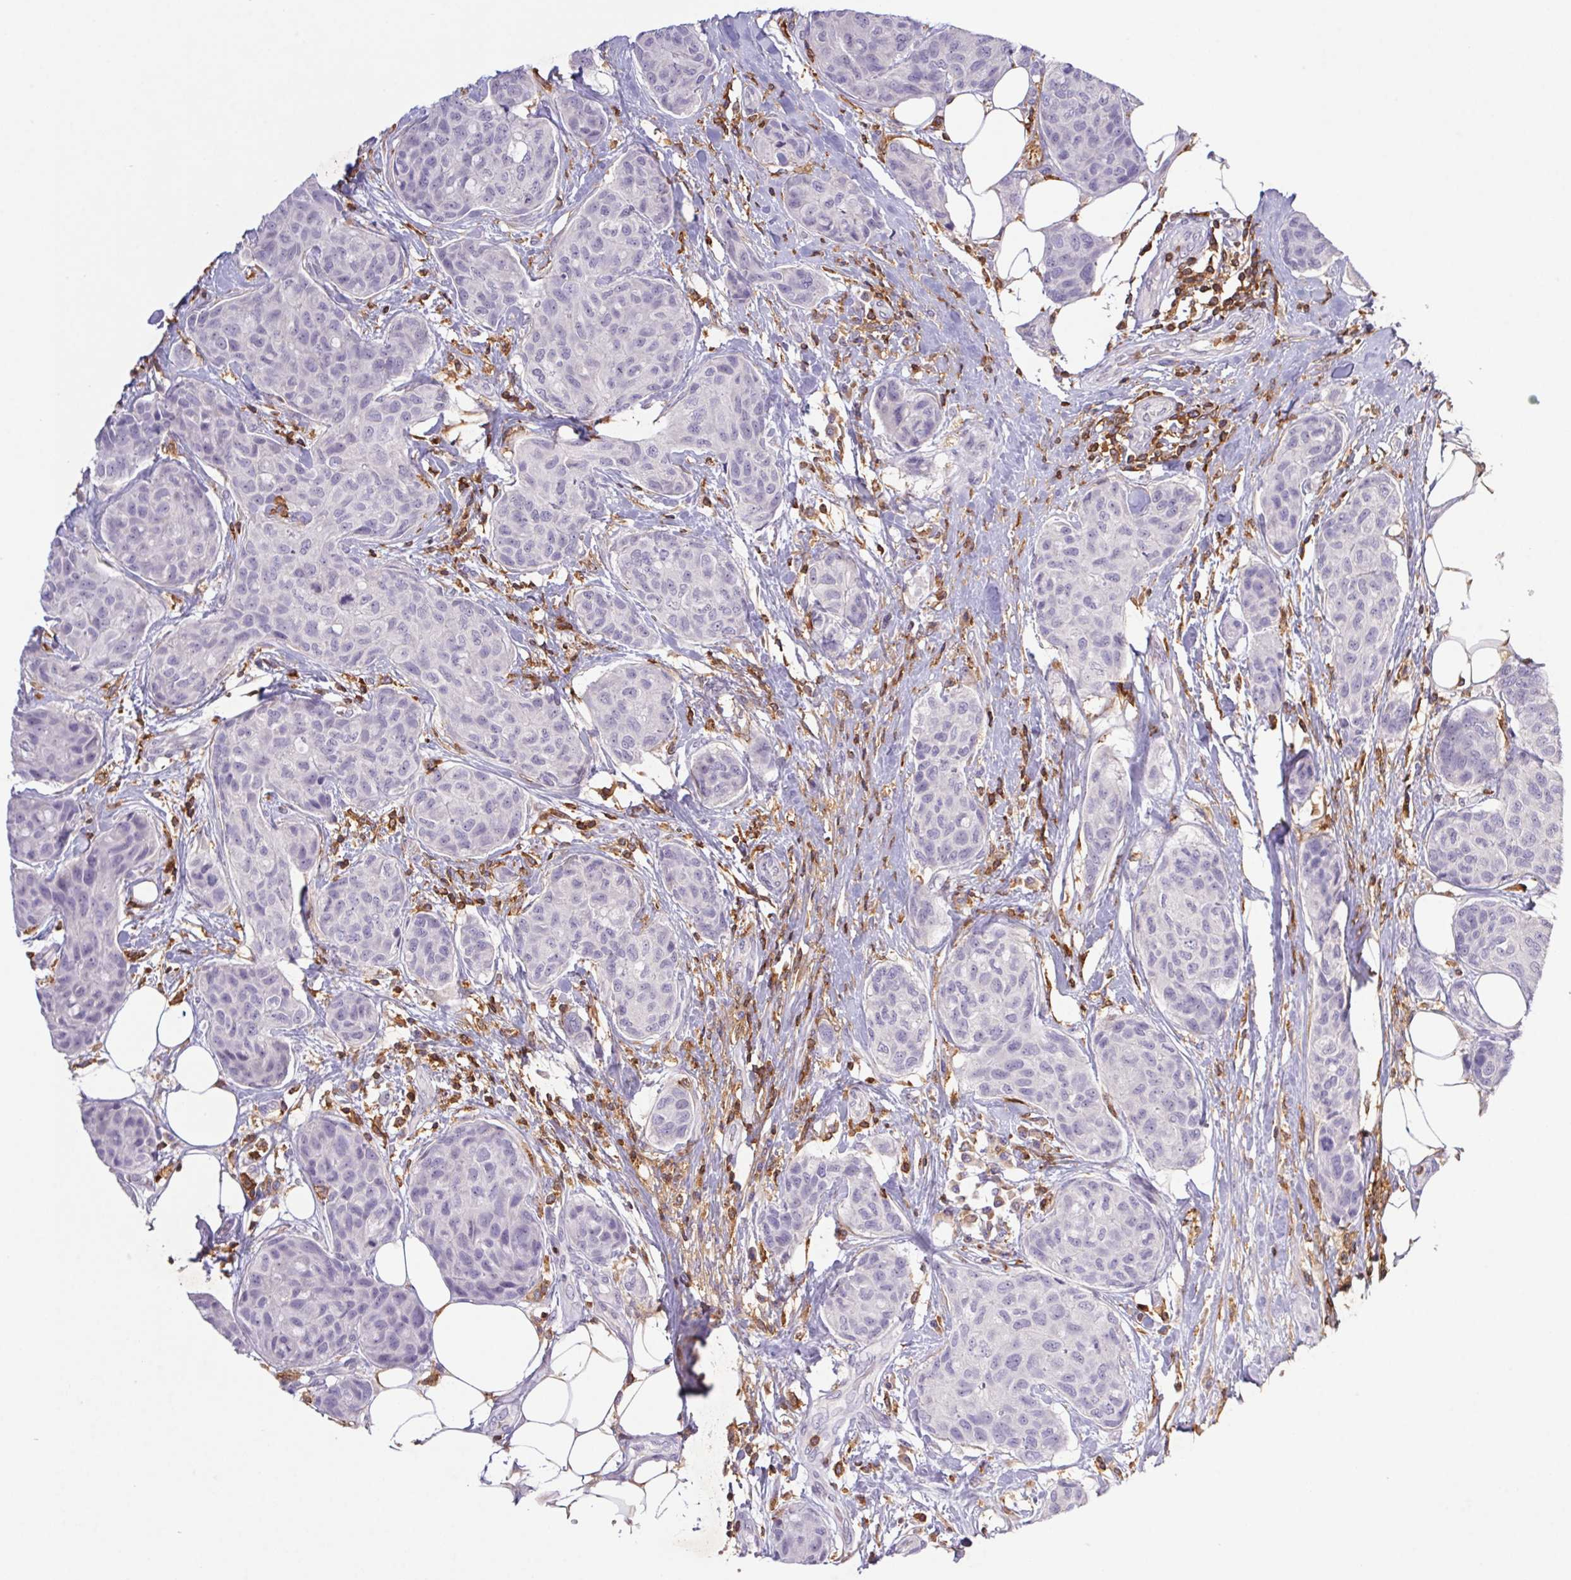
{"staining": {"intensity": "negative", "quantity": "none", "location": "none"}, "tissue": "breast cancer", "cell_type": "Tumor cells", "image_type": "cancer", "snomed": [{"axis": "morphology", "description": "Duct carcinoma"}, {"axis": "topography", "description": "Breast"}], "caption": "Breast infiltrating ductal carcinoma was stained to show a protein in brown. There is no significant expression in tumor cells. The staining is performed using DAB brown chromogen with nuclei counter-stained in using hematoxylin.", "gene": "APBB1IP", "patient": {"sex": "female", "age": 80}}